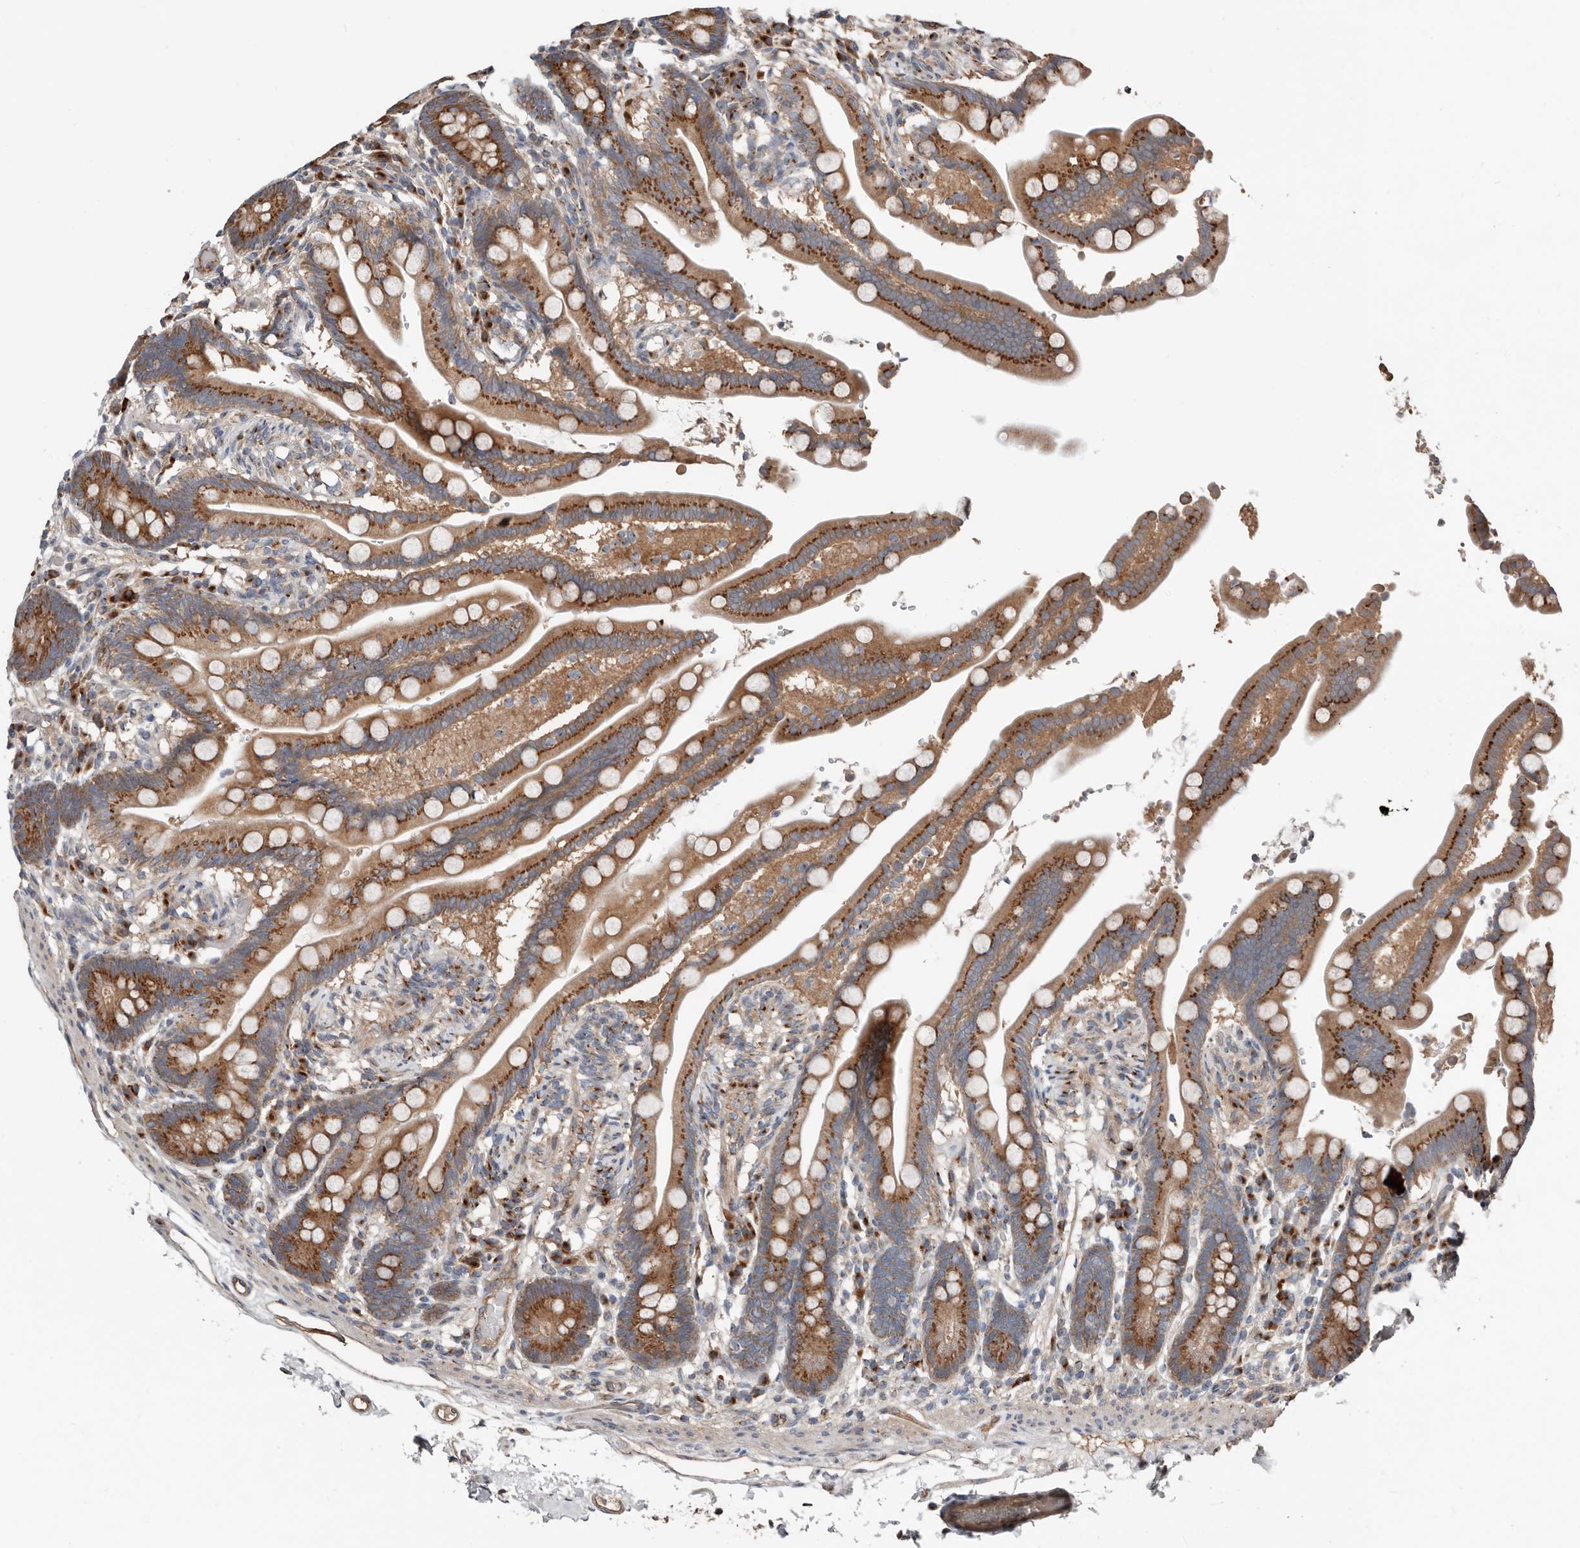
{"staining": {"intensity": "moderate", "quantity": "25%-75%", "location": "cytoplasmic/membranous"}, "tissue": "colon", "cell_type": "Endothelial cells", "image_type": "normal", "snomed": [{"axis": "morphology", "description": "Normal tissue, NOS"}, {"axis": "topography", "description": "Smooth muscle"}, {"axis": "topography", "description": "Colon"}], "caption": "High-magnification brightfield microscopy of unremarkable colon stained with DAB (brown) and counterstained with hematoxylin (blue). endothelial cells exhibit moderate cytoplasmic/membranous expression is present in approximately25%-75% of cells. The protein is shown in brown color, while the nuclei are stained blue.", "gene": "COG1", "patient": {"sex": "male", "age": 73}}